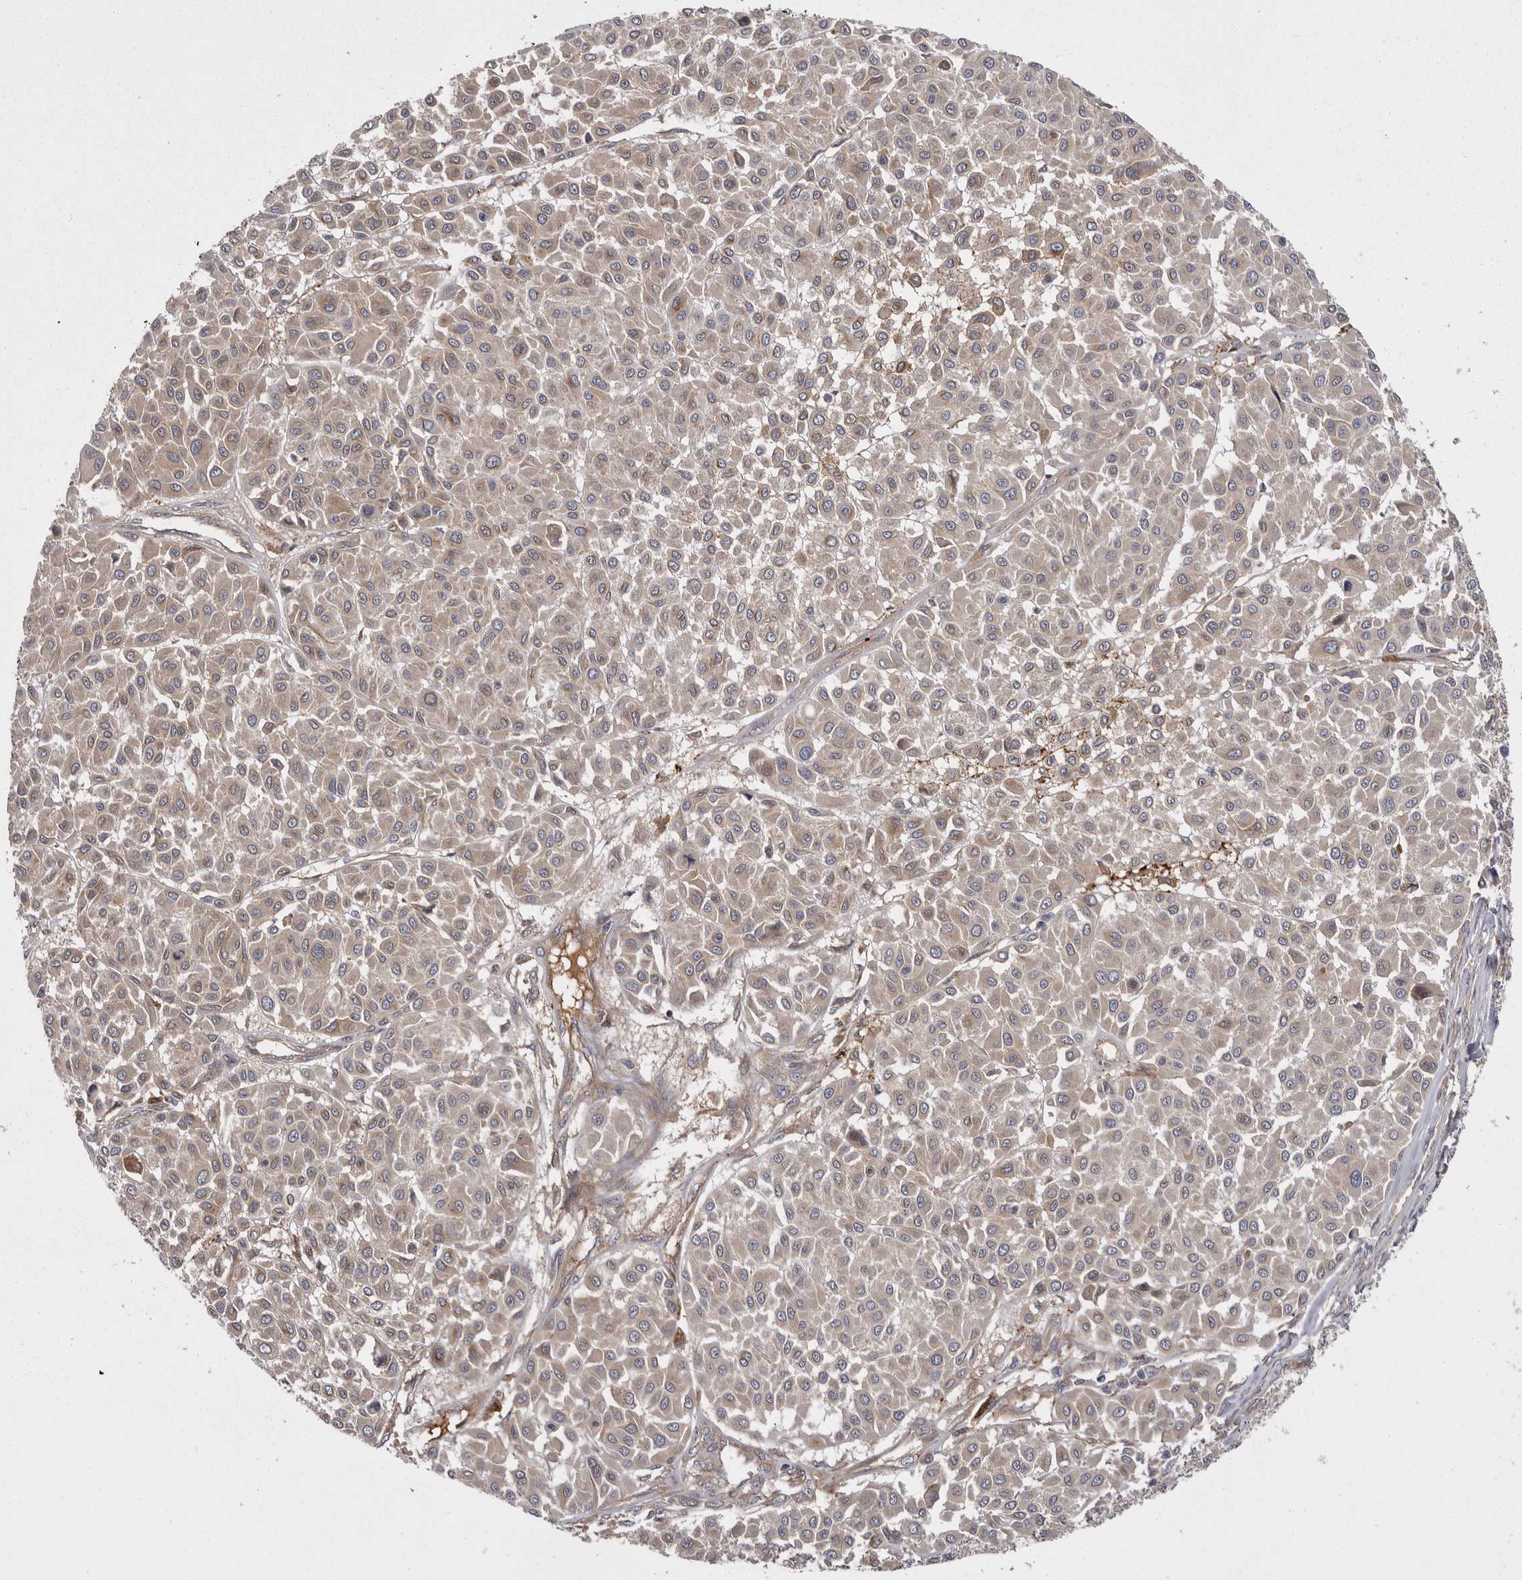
{"staining": {"intensity": "weak", "quantity": "25%-75%", "location": "cytoplasmic/membranous"}, "tissue": "melanoma", "cell_type": "Tumor cells", "image_type": "cancer", "snomed": [{"axis": "morphology", "description": "Malignant melanoma, Metastatic site"}, {"axis": "topography", "description": "Soft tissue"}], "caption": "Malignant melanoma (metastatic site) stained for a protein (brown) reveals weak cytoplasmic/membranous positive expression in about 25%-75% of tumor cells.", "gene": "OSBPL9", "patient": {"sex": "male", "age": 41}}